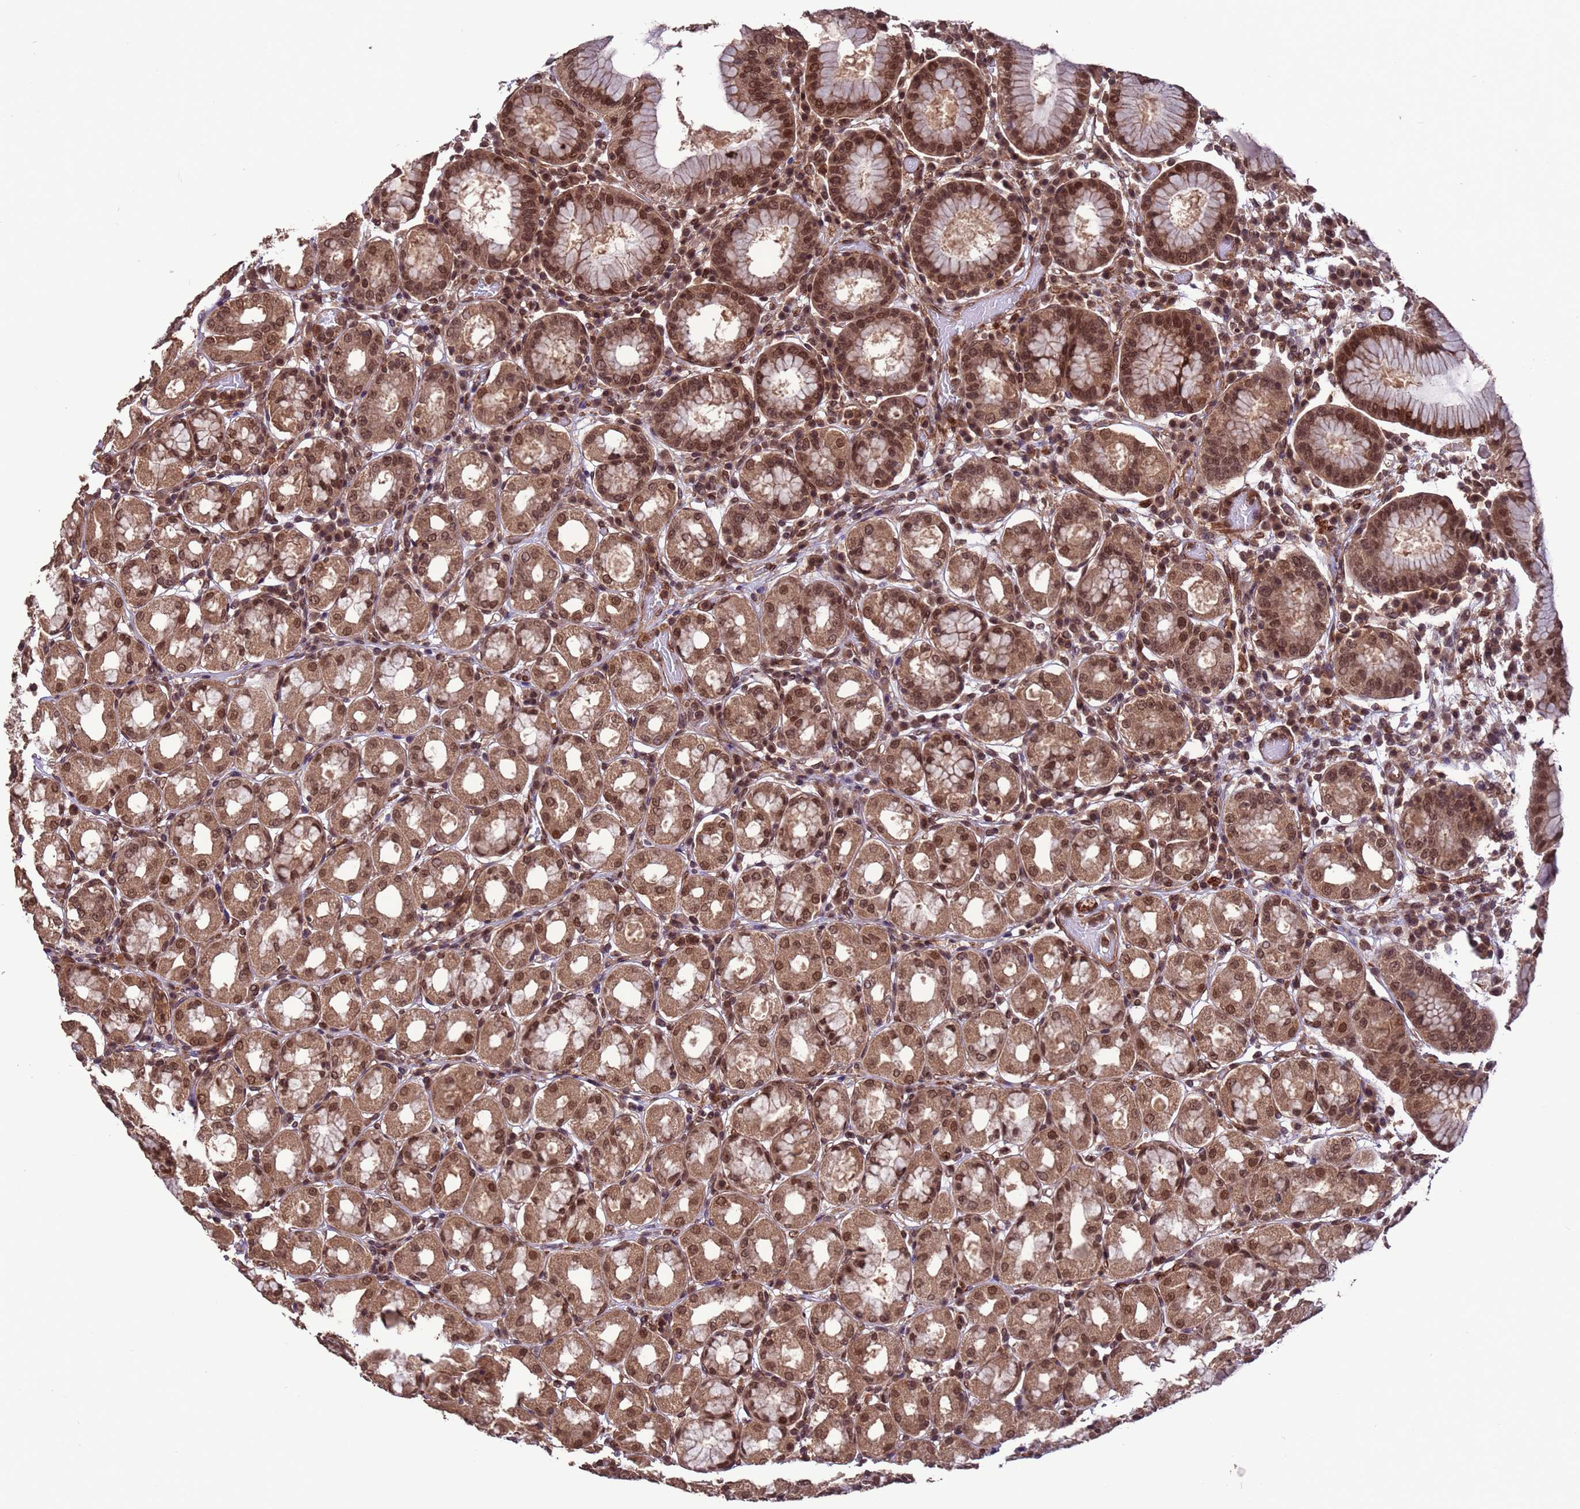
{"staining": {"intensity": "strong", "quantity": ">75%", "location": "cytoplasmic/membranous,nuclear"}, "tissue": "stomach", "cell_type": "Glandular cells", "image_type": "normal", "snomed": [{"axis": "morphology", "description": "Normal tissue, NOS"}, {"axis": "topography", "description": "Stomach"}, {"axis": "topography", "description": "Stomach, lower"}], "caption": "Immunohistochemistry (IHC) (DAB (3,3'-diaminobenzidine)) staining of normal human stomach demonstrates strong cytoplasmic/membranous,nuclear protein staining in approximately >75% of glandular cells. (DAB IHC, brown staining for protein, blue staining for nuclei).", "gene": "VSTM4", "patient": {"sex": "female", "age": 56}}